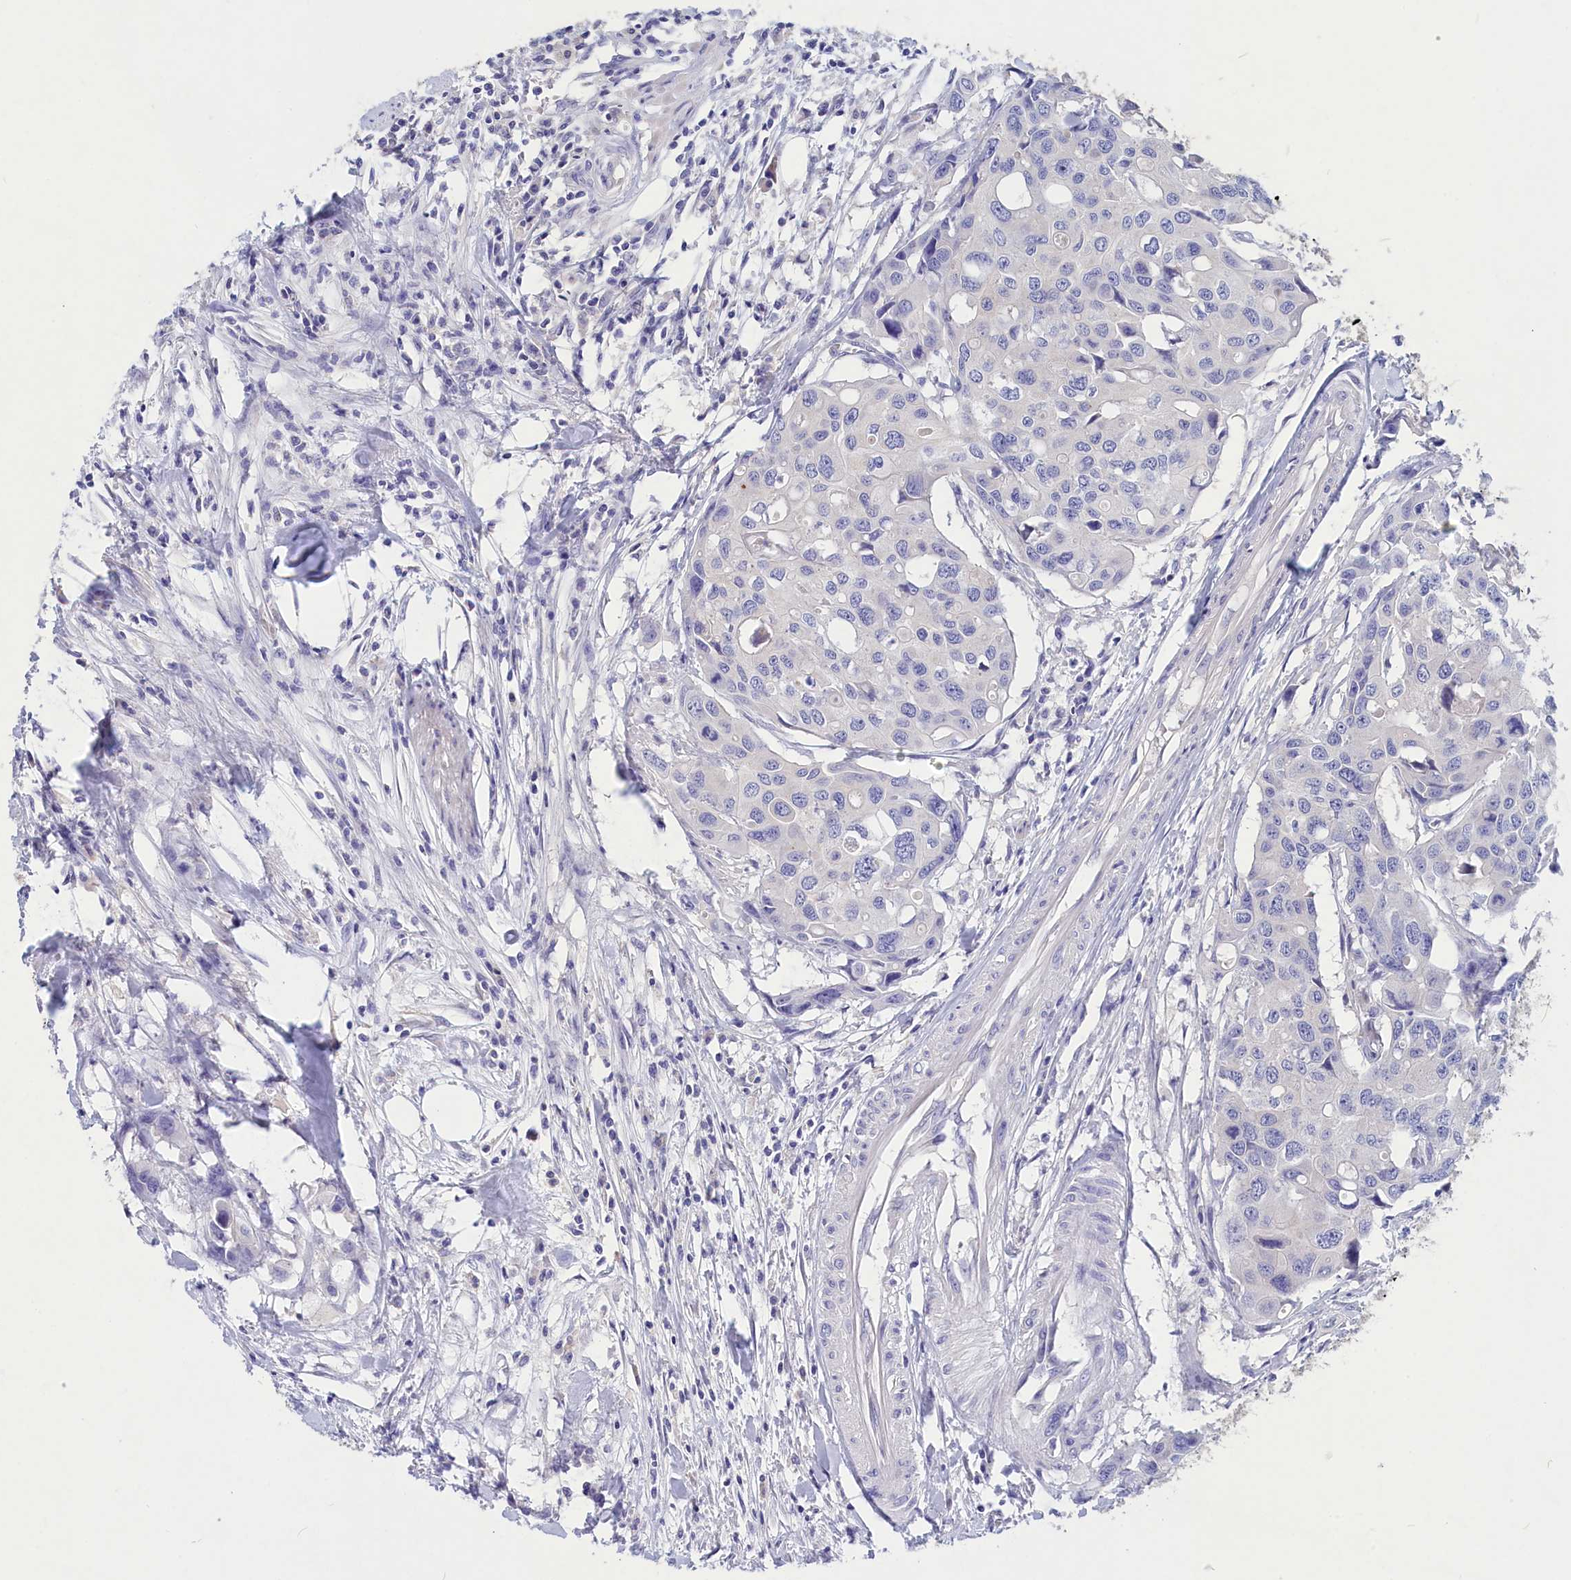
{"staining": {"intensity": "negative", "quantity": "none", "location": "none"}, "tissue": "colorectal cancer", "cell_type": "Tumor cells", "image_type": "cancer", "snomed": [{"axis": "morphology", "description": "Adenocarcinoma, NOS"}, {"axis": "topography", "description": "Colon"}], "caption": "Tumor cells show no significant staining in colorectal adenocarcinoma.", "gene": "DEFB119", "patient": {"sex": "male", "age": 77}}